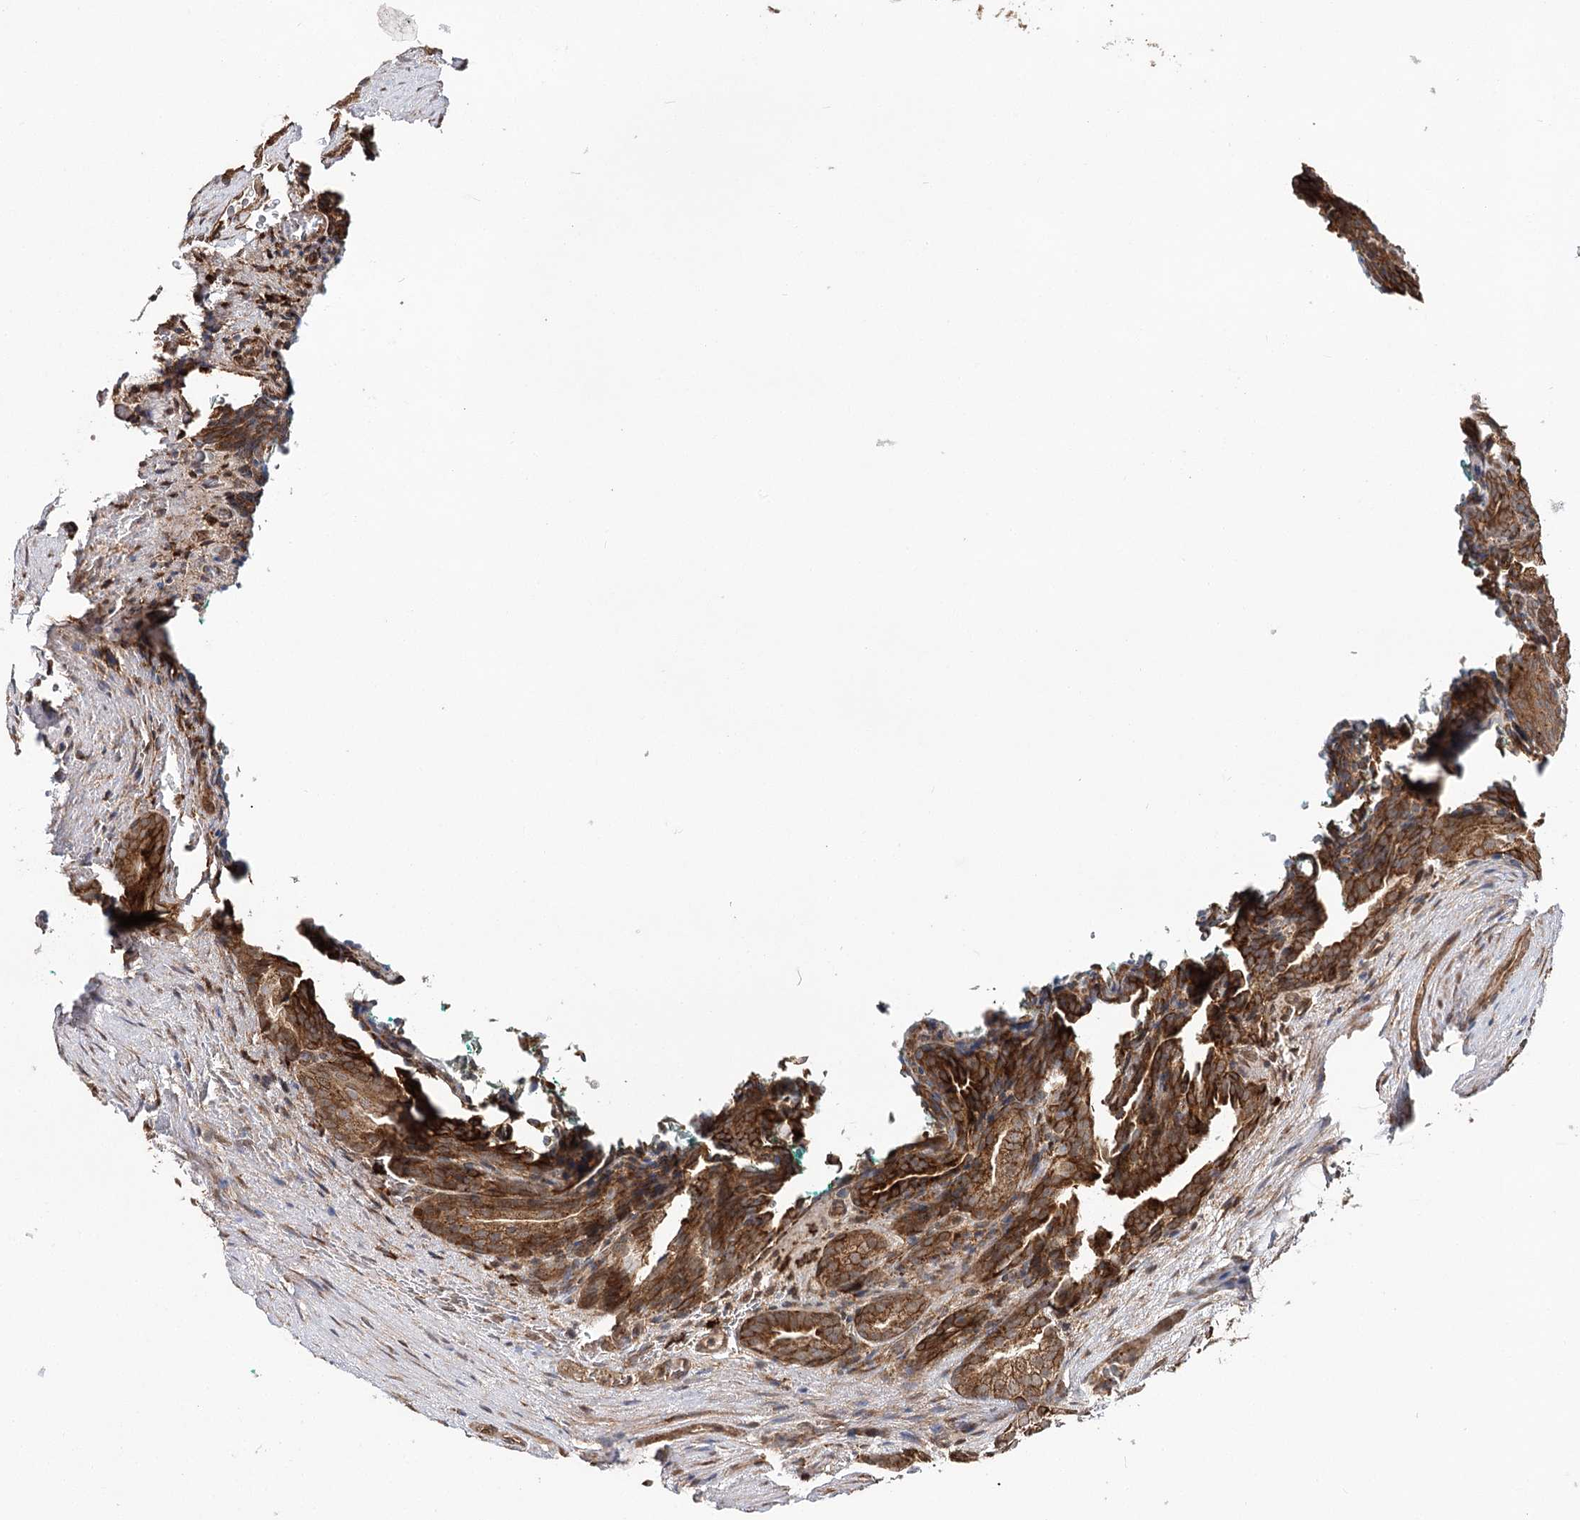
{"staining": {"intensity": "moderate", "quantity": ">75%", "location": "cytoplasmic/membranous"}, "tissue": "prostate cancer", "cell_type": "Tumor cells", "image_type": "cancer", "snomed": [{"axis": "morphology", "description": "Adenocarcinoma, High grade"}, {"axis": "topography", "description": "Prostate"}], "caption": "Immunohistochemical staining of human prostate adenocarcinoma (high-grade) shows moderate cytoplasmic/membranous protein positivity in approximately >75% of tumor cells.", "gene": "DNAJB14", "patient": {"sex": "male", "age": 62}}